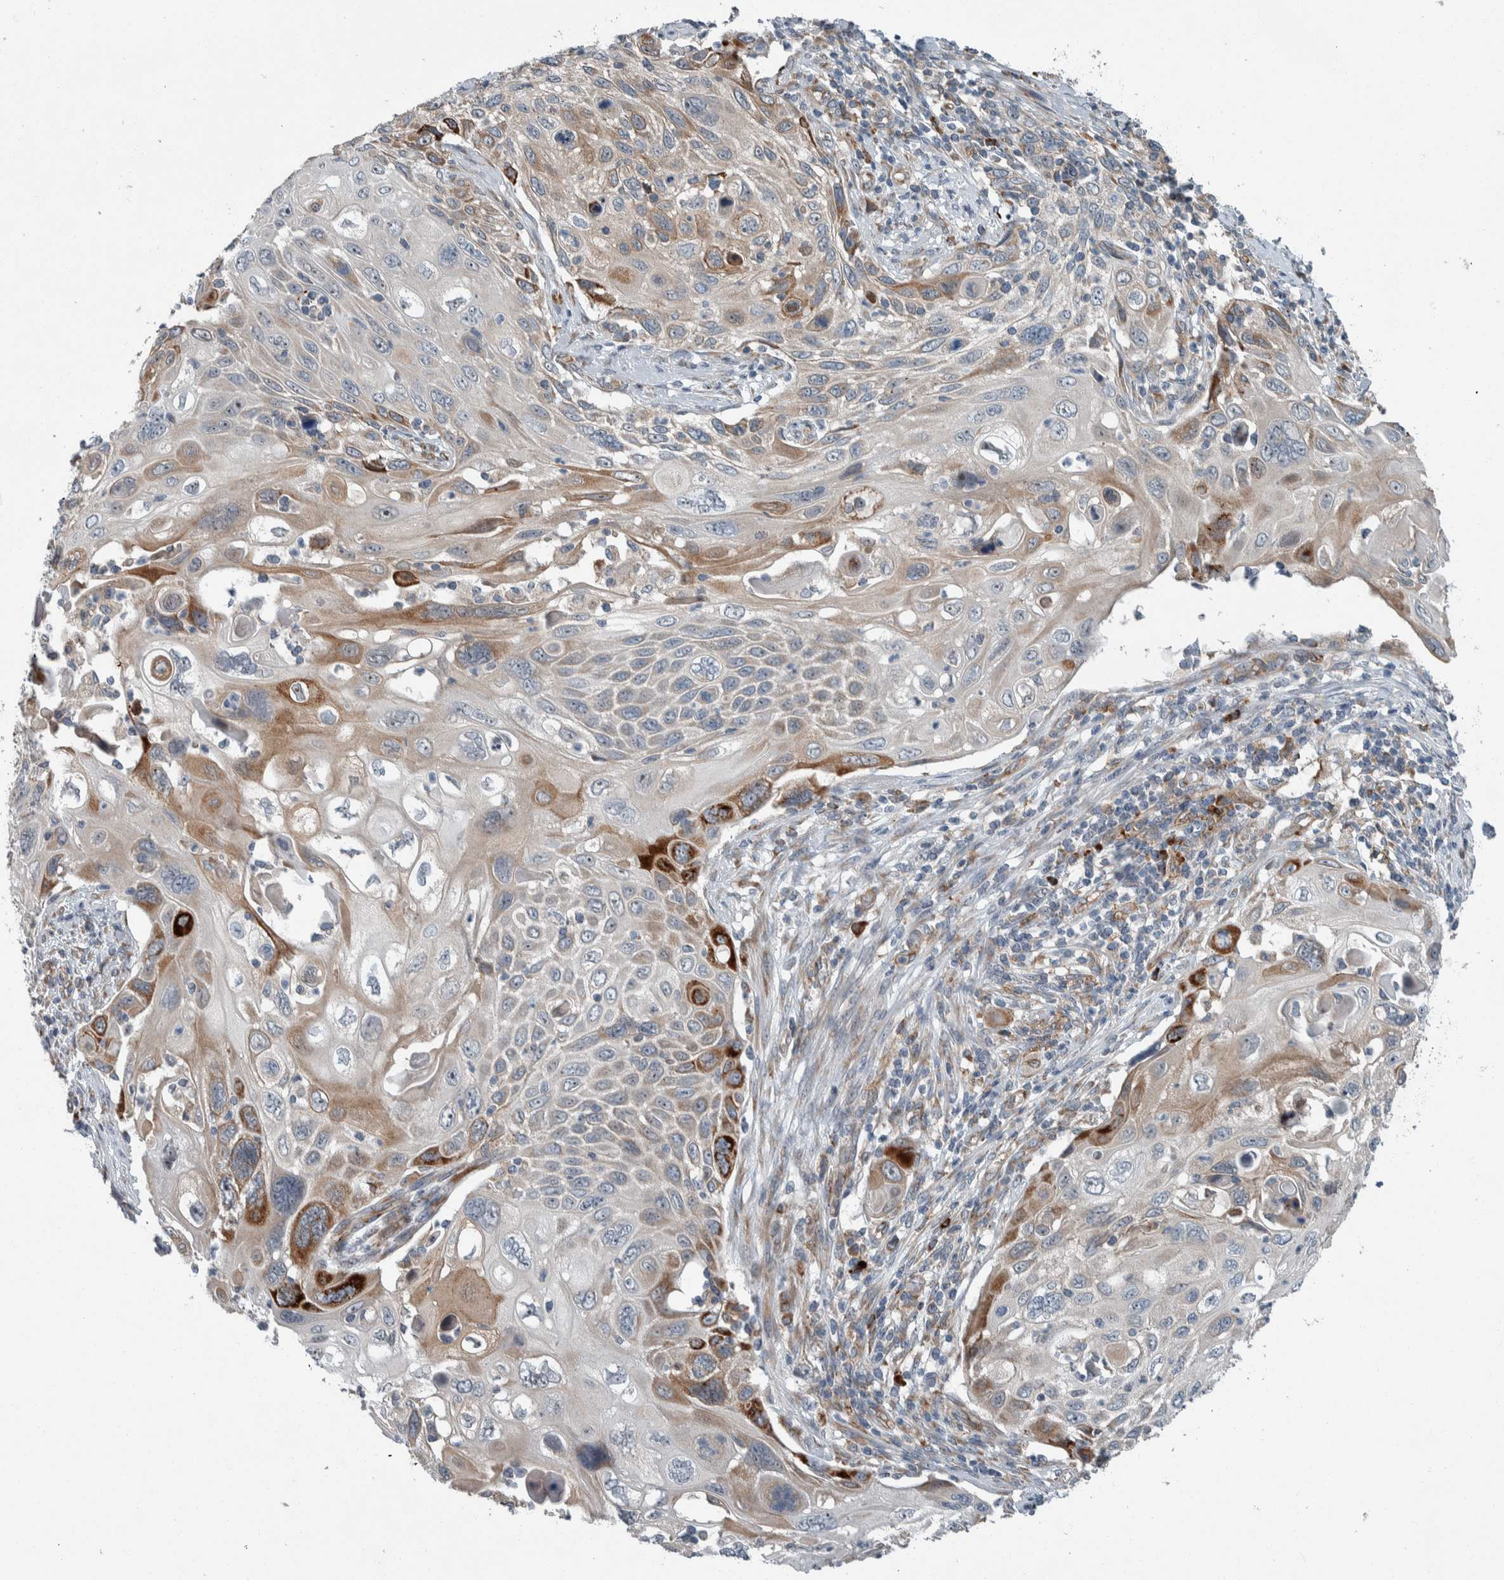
{"staining": {"intensity": "strong", "quantity": "<25%", "location": "cytoplasmic/membranous"}, "tissue": "cervical cancer", "cell_type": "Tumor cells", "image_type": "cancer", "snomed": [{"axis": "morphology", "description": "Squamous cell carcinoma, NOS"}, {"axis": "topography", "description": "Cervix"}], "caption": "Cervical cancer stained with a protein marker shows strong staining in tumor cells.", "gene": "USP25", "patient": {"sex": "female", "age": 70}}